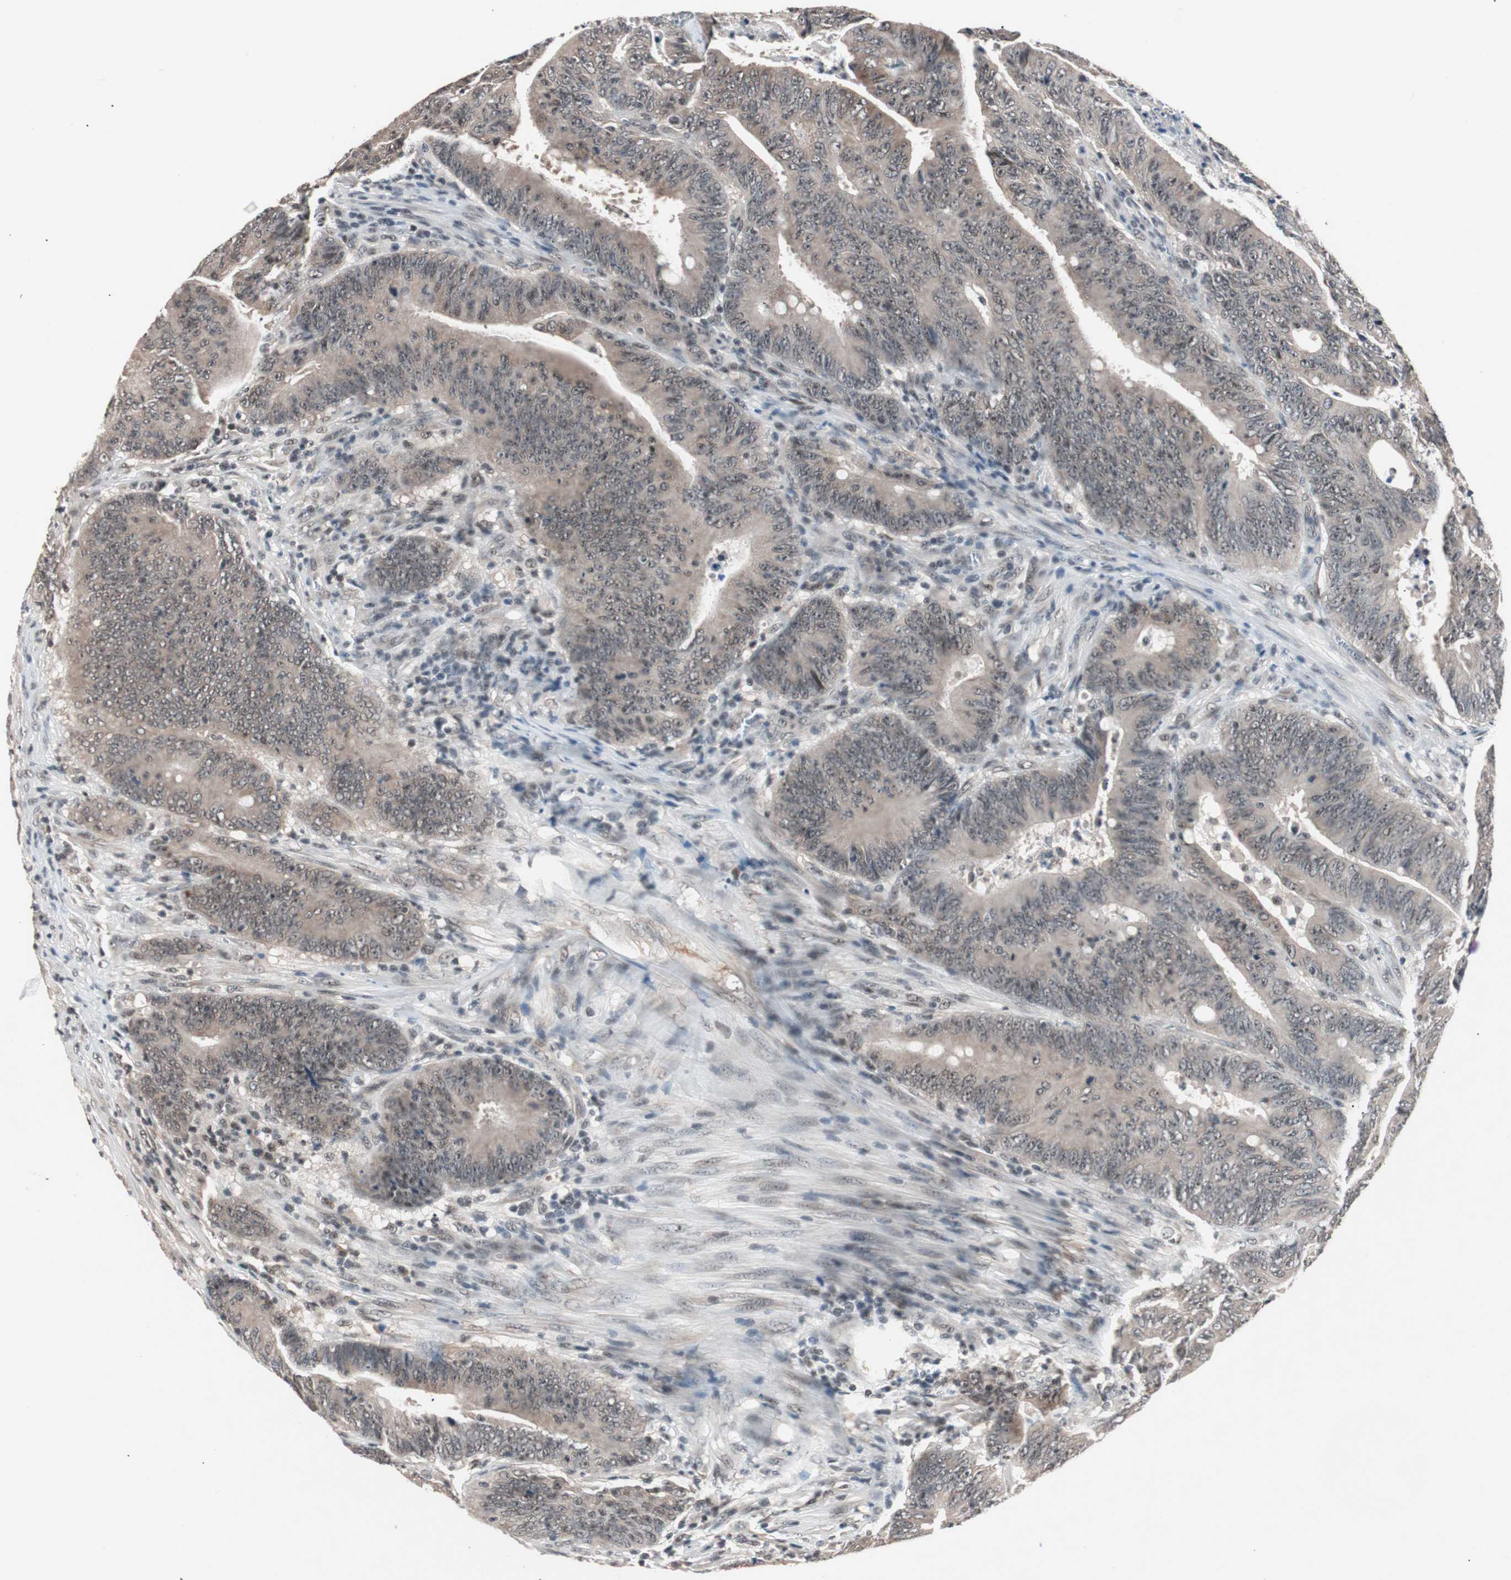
{"staining": {"intensity": "weak", "quantity": ">75%", "location": "cytoplasmic/membranous"}, "tissue": "colorectal cancer", "cell_type": "Tumor cells", "image_type": "cancer", "snomed": [{"axis": "morphology", "description": "Adenocarcinoma, NOS"}, {"axis": "topography", "description": "Colon"}], "caption": "Colorectal cancer (adenocarcinoma) stained for a protein (brown) reveals weak cytoplasmic/membranous positive staining in approximately >75% of tumor cells.", "gene": "NFRKB", "patient": {"sex": "male", "age": 45}}